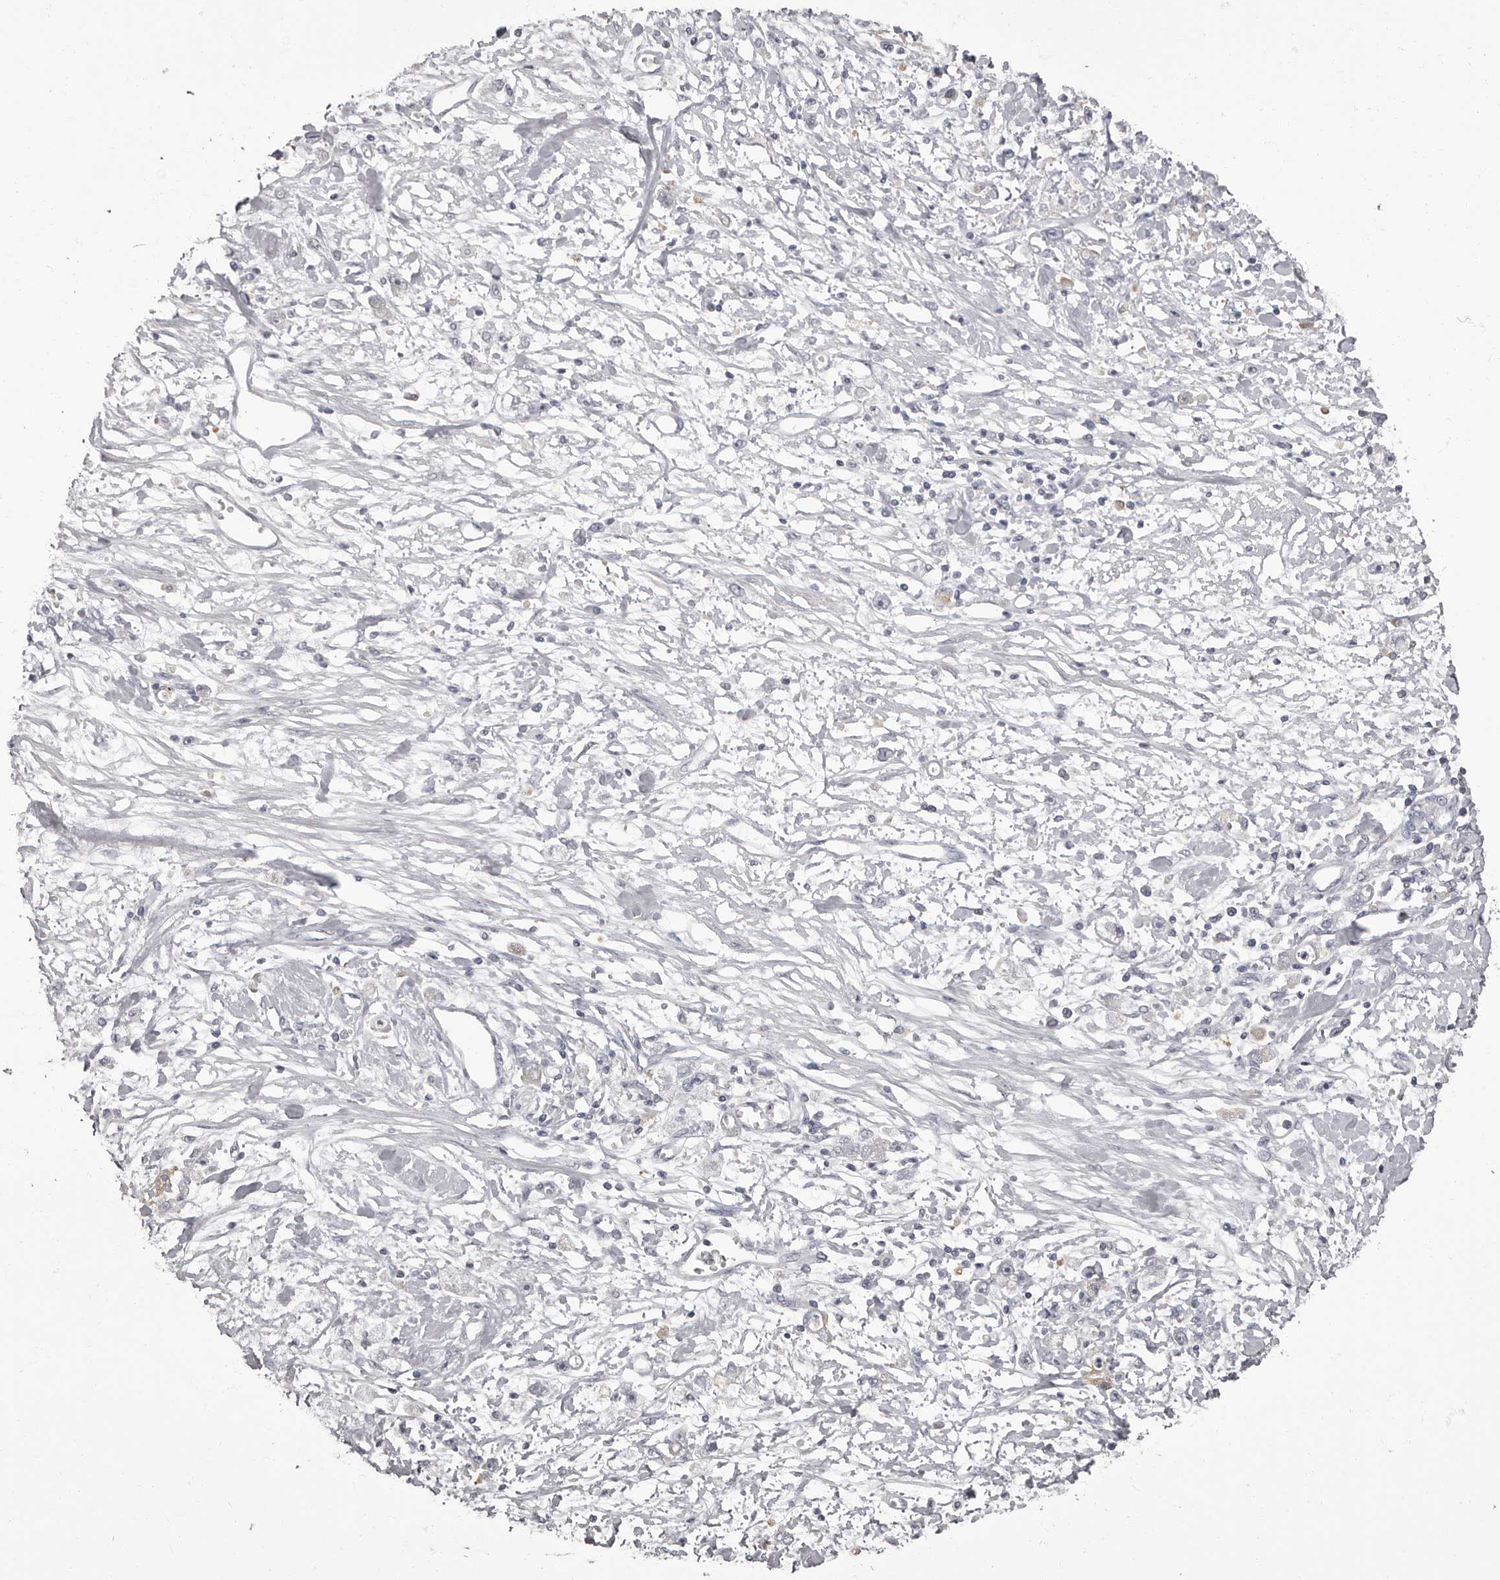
{"staining": {"intensity": "negative", "quantity": "none", "location": "none"}, "tissue": "stomach cancer", "cell_type": "Tumor cells", "image_type": "cancer", "snomed": [{"axis": "morphology", "description": "Adenocarcinoma, NOS"}, {"axis": "topography", "description": "Stomach"}], "caption": "Tumor cells show no significant protein staining in adenocarcinoma (stomach).", "gene": "APEH", "patient": {"sex": "female", "age": 59}}